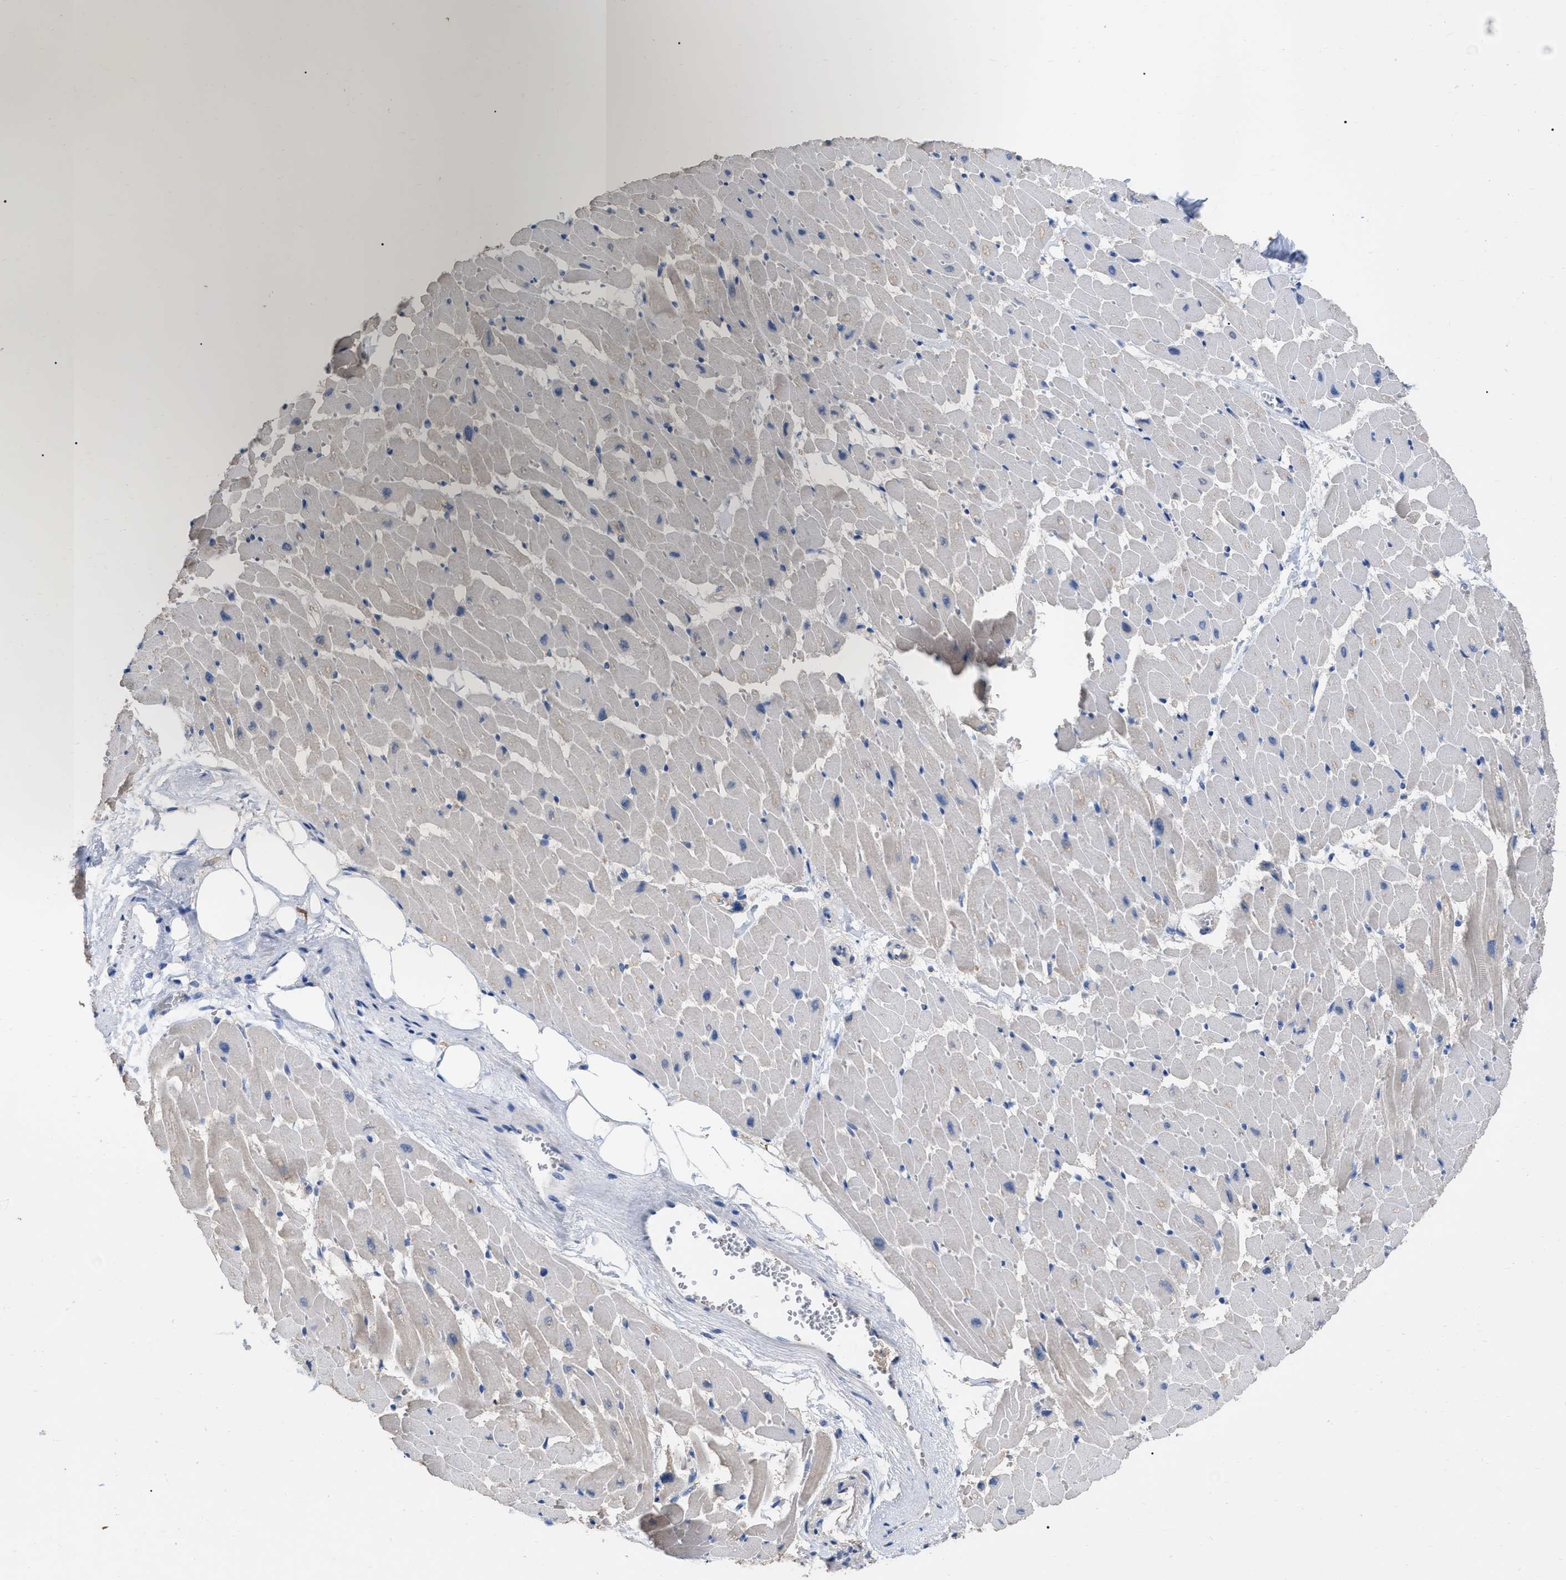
{"staining": {"intensity": "negative", "quantity": "none", "location": "none"}, "tissue": "heart muscle", "cell_type": "Cardiomyocytes", "image_type": "normal", "snomed": [{"axis": "morphology", "description": "Normal tissue, NOS"}, {"axis": "topography", "description": "Heart"}], "caption": "Heart muscle stained for a protein using immunohistochemistry reveals no staining cardiomyocytes.", "gene": "GPR179", "patient": {"sex": "female", "age": 19}}